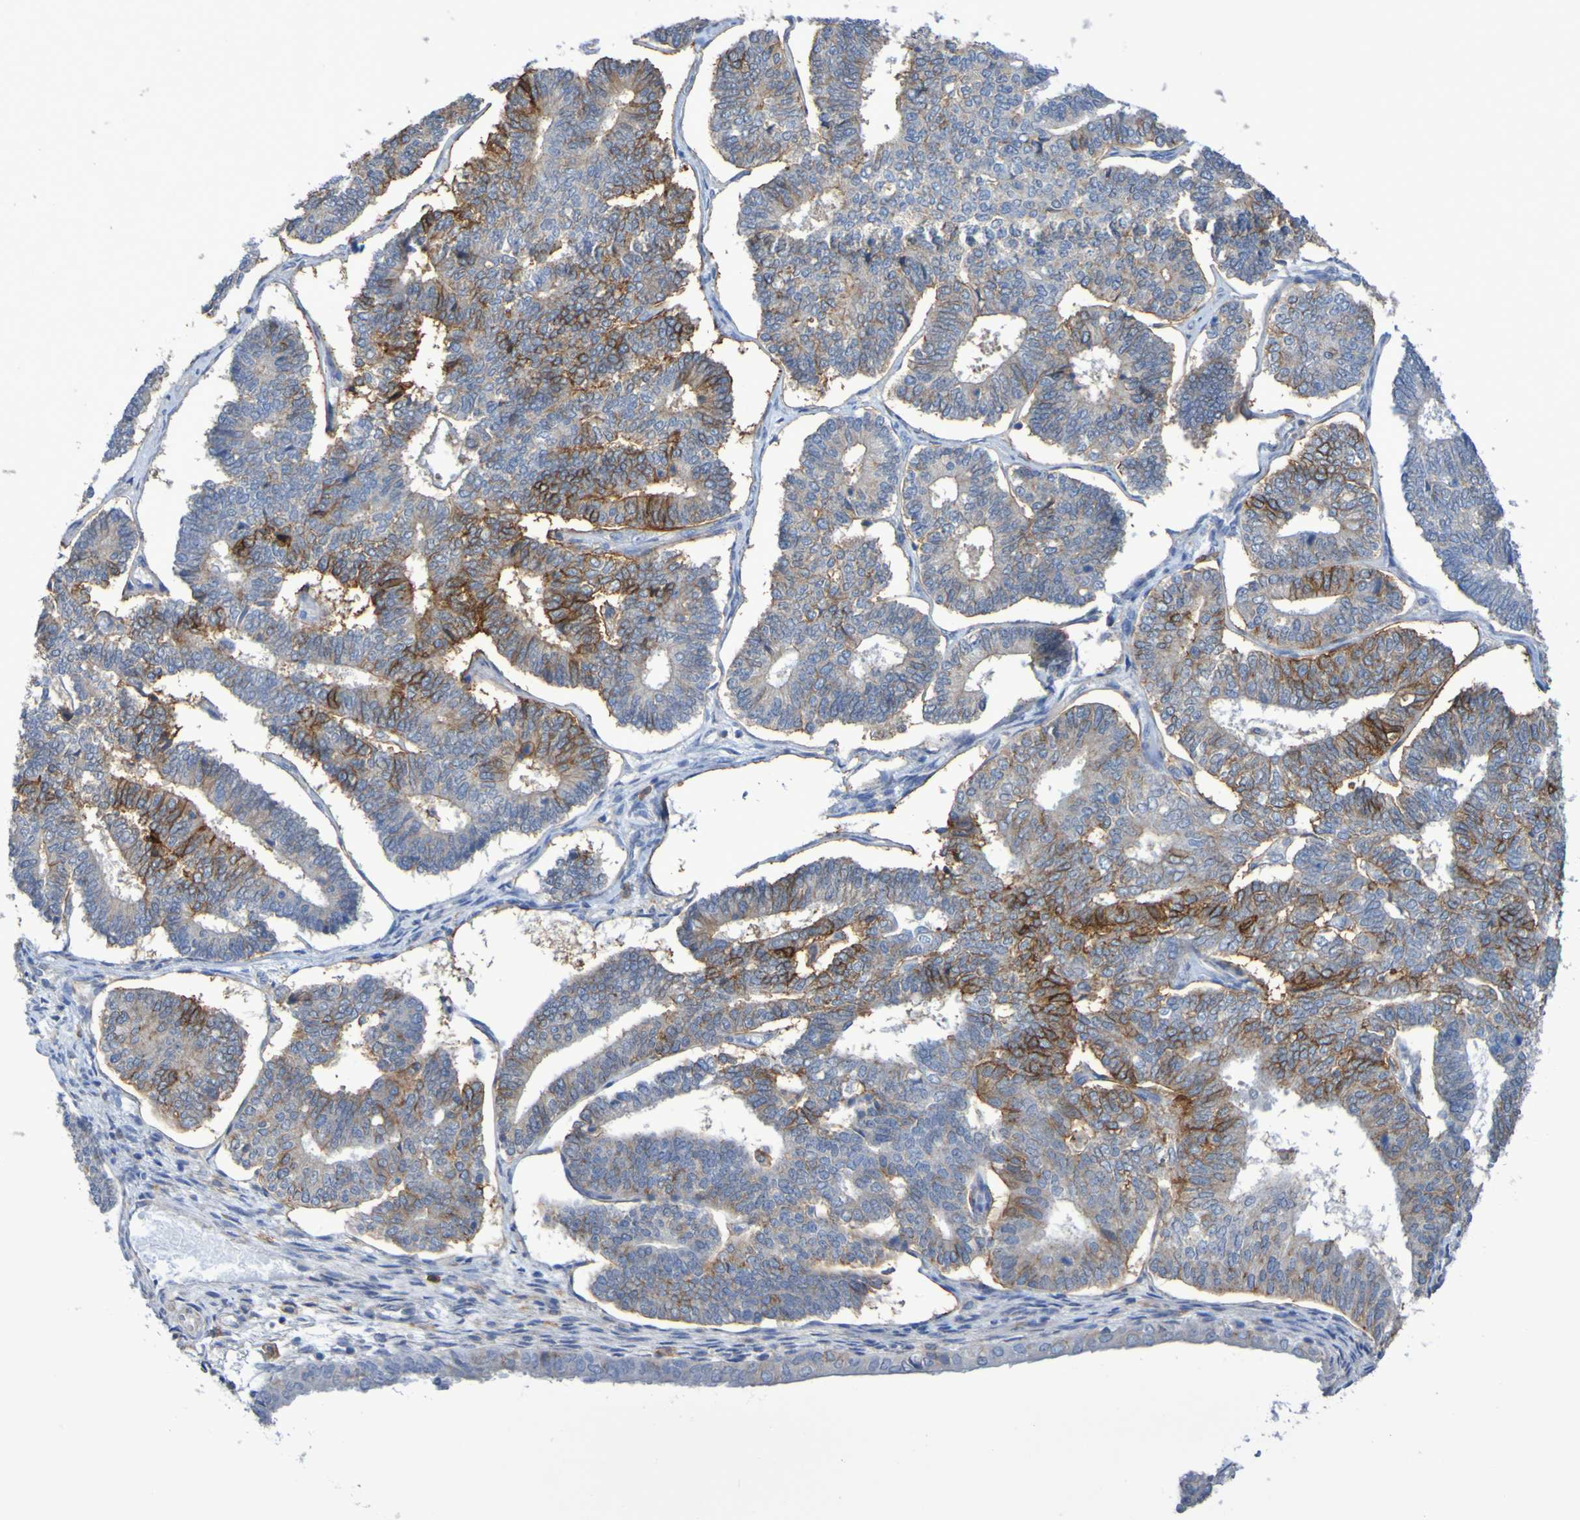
{"staining": {"intensity": "moderate", "quantity": "25%-75%", "location": "cytoplasmic/membranous"}, "tissue": "endometrial cancer", "cell_type": "Tumor cells", "image_type": "cancer", "snomed": [{"axis": "morphology", "description": "Adenocarcinoma, NOS"}, {"axis": "topography", "description": "Endometrium"}], "caption": "A medium amount of moderate cytoplasmic/membranous staining is seen in approximately 25%-75% of tumor cells in endometrial adenocarcinoma tissue.", "gene": "SLC3A2", "patient": {"sex": "female", "age": 70}}